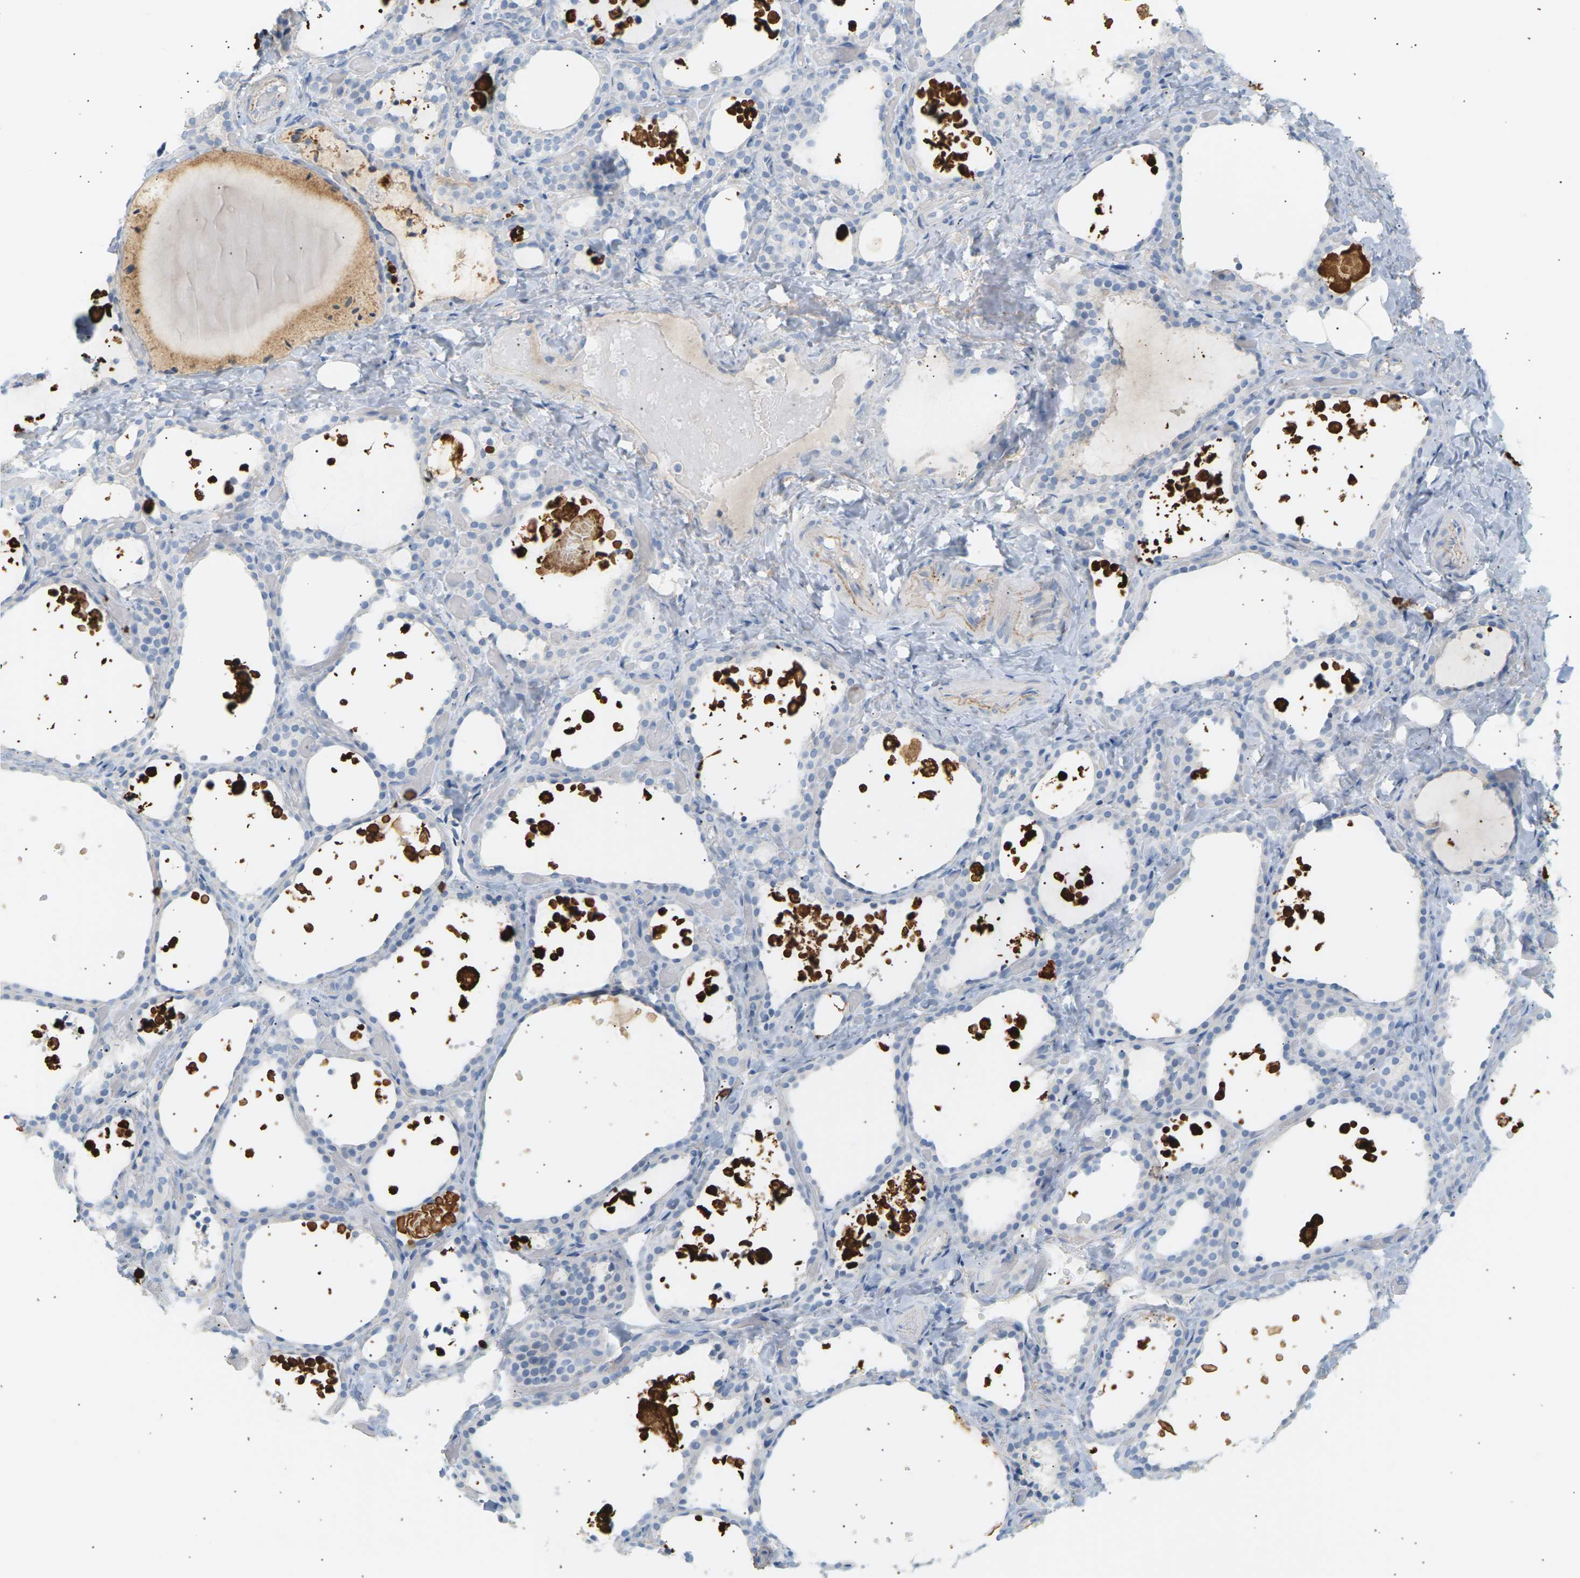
{"staining": {"intensity": "negative", "quantity": "none", "location": "none"}, "tissue": "thyroid gland", "cell_type": "Glandular cells", "image_type": "normal", "snomed": [{"axis": "morphology", "description": "Normal tissue, NOS"}, {"axis": "topography", "description": "Thyroid gland"}], "caption": "This micrograph is of benign thyroid gland stained with immunohistochemistry (IHC) to label a protein in brown with the nuclei are counter-stained blue. There is no expression in glandular cells.", "gene": "CLU", "patient": {"sex": "female", "age": 44}}